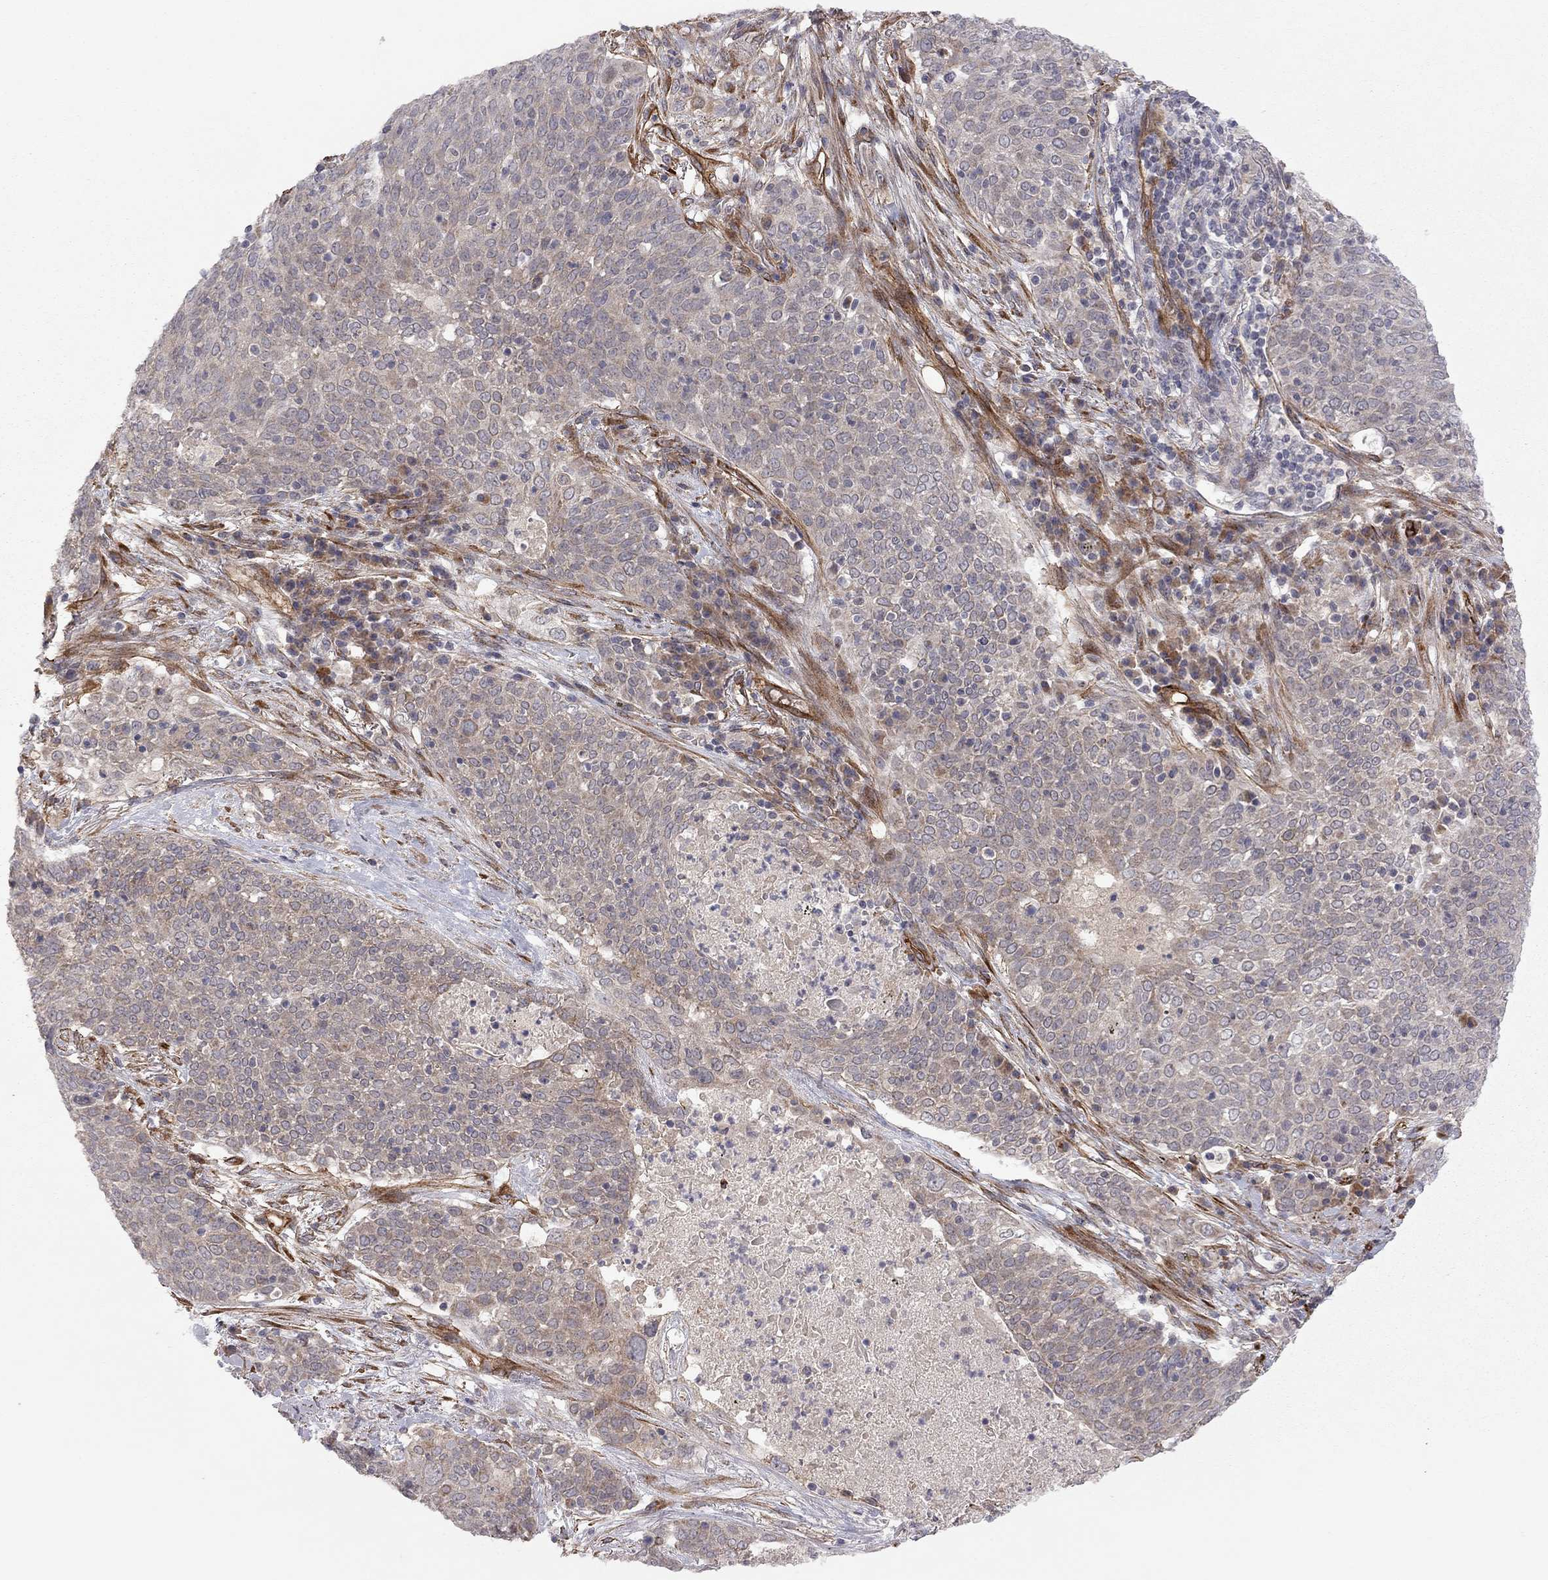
{"staining": {"intensity": "weak", "quantity": "<25%", "location": "cytoplasmic/membranous"}, "tissue": "lung cancer", "cell_type": "Tumor cells", "image_type": "cancer", "snomed": [{"axis": "morphology", "description": "Squamous cell carcinoma, NOS"}, {"axis": "topography", "description": "Lung"}], "caption": "The histopathology image exhibits no staining of tumor cells in squamous cell carcinoma (lung).", "gene": "EXOC3L2", "patient": {"sex": "male", "age": 82}}